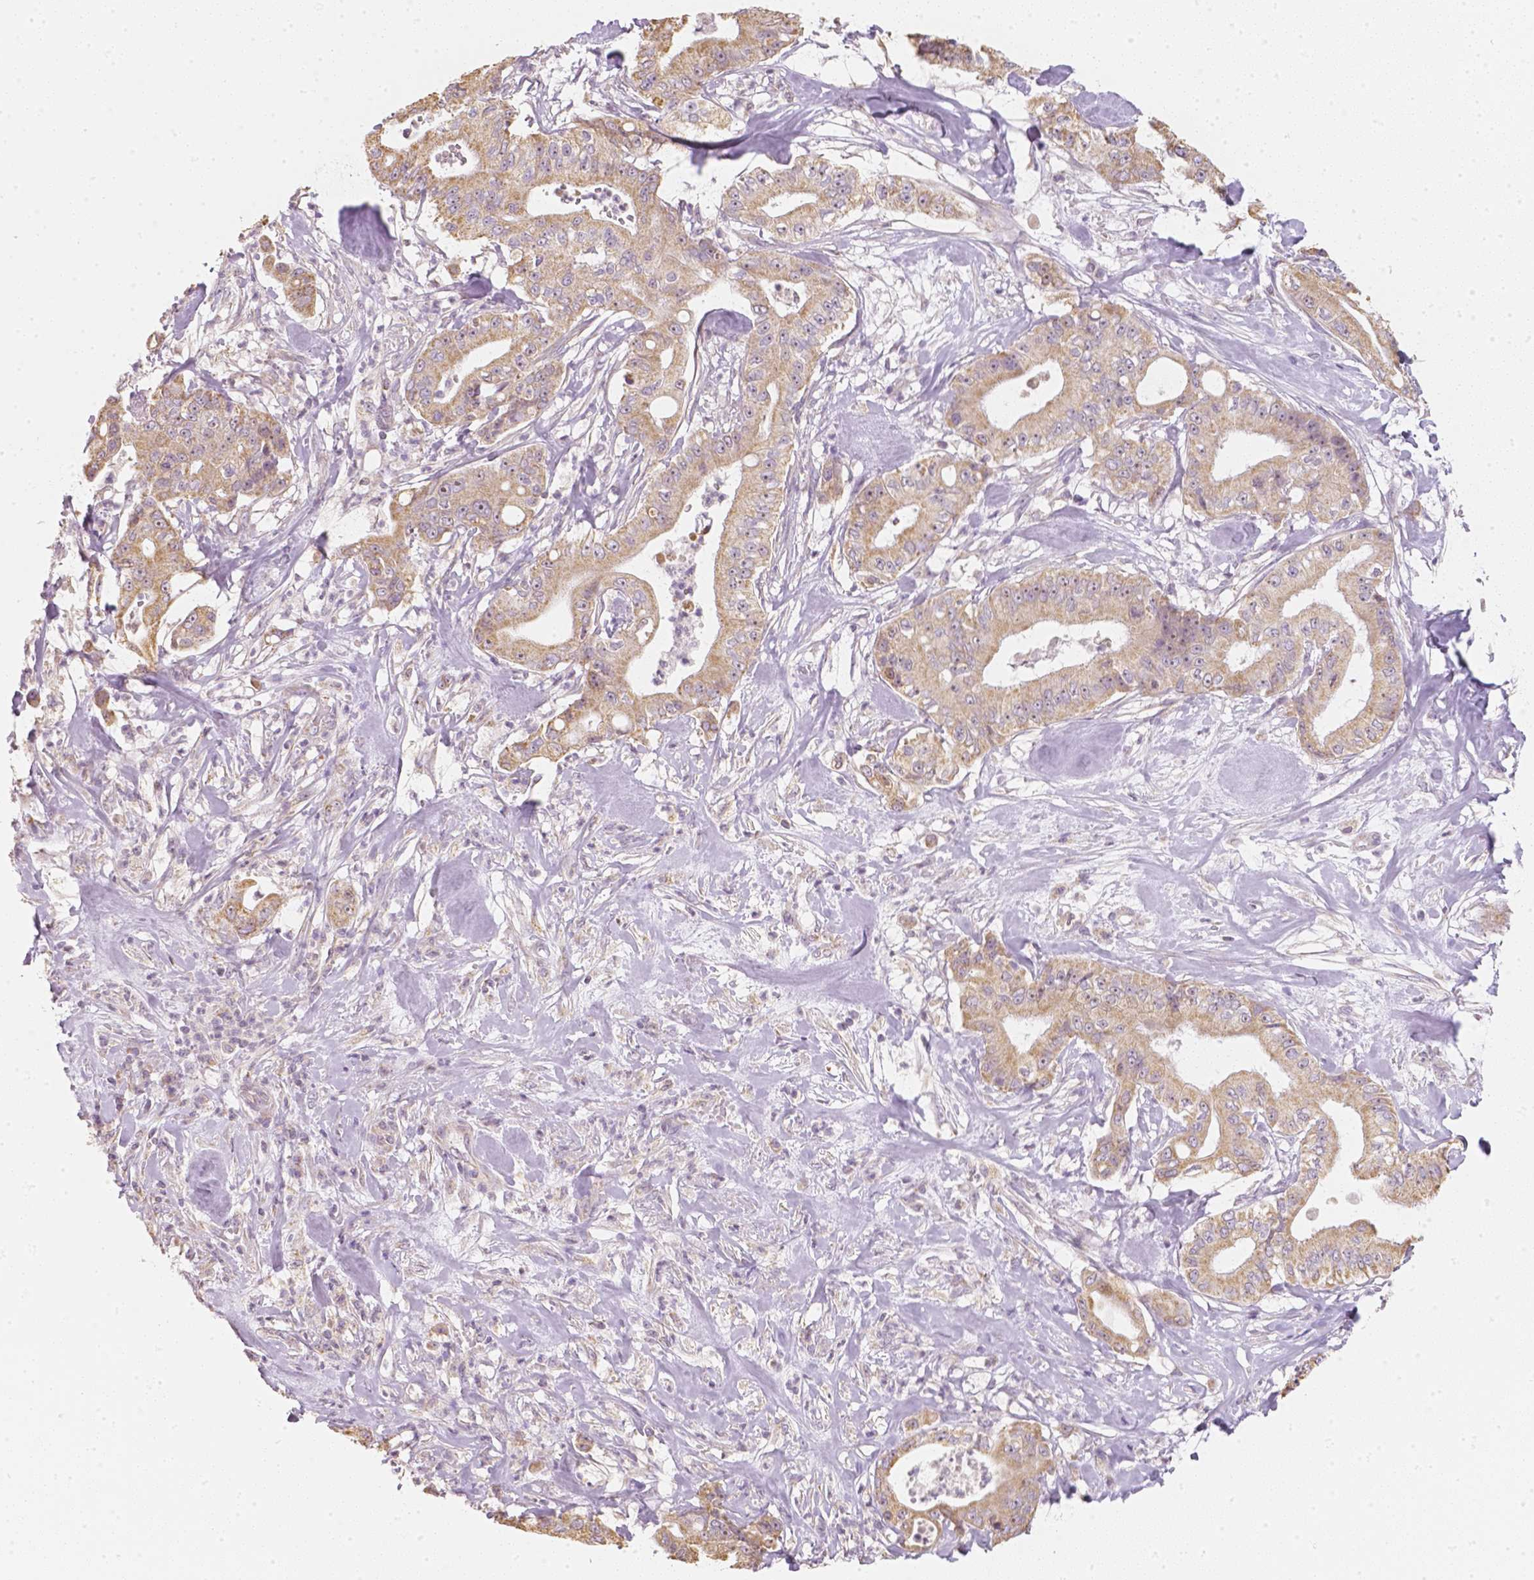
{"staining": {"intensity": "moderate", "quantity": ">75%", "location": "cytoplasmic/membranous"}, "tissue": "pancreatic cancer", "cell_type": "Tumor cells", "image_type": "cancer", "snomed": [{"axis": "morphology", "description": "Adenocarcinoma, NOS"}, {"axis": "topography", "description": "Pancreas"}], "caption": "A brown stain highlights moderate cytoplasmic/membranous staining of a protein in human pancreatic cancer (adenocarcinoma) tumor cells. (Stains: DAB in brown, nuclei in blue, Microscopy: brightfield microscopy at high magnification).", "gene": "NVL", "patient": {"sex": "male", "age": 71}}